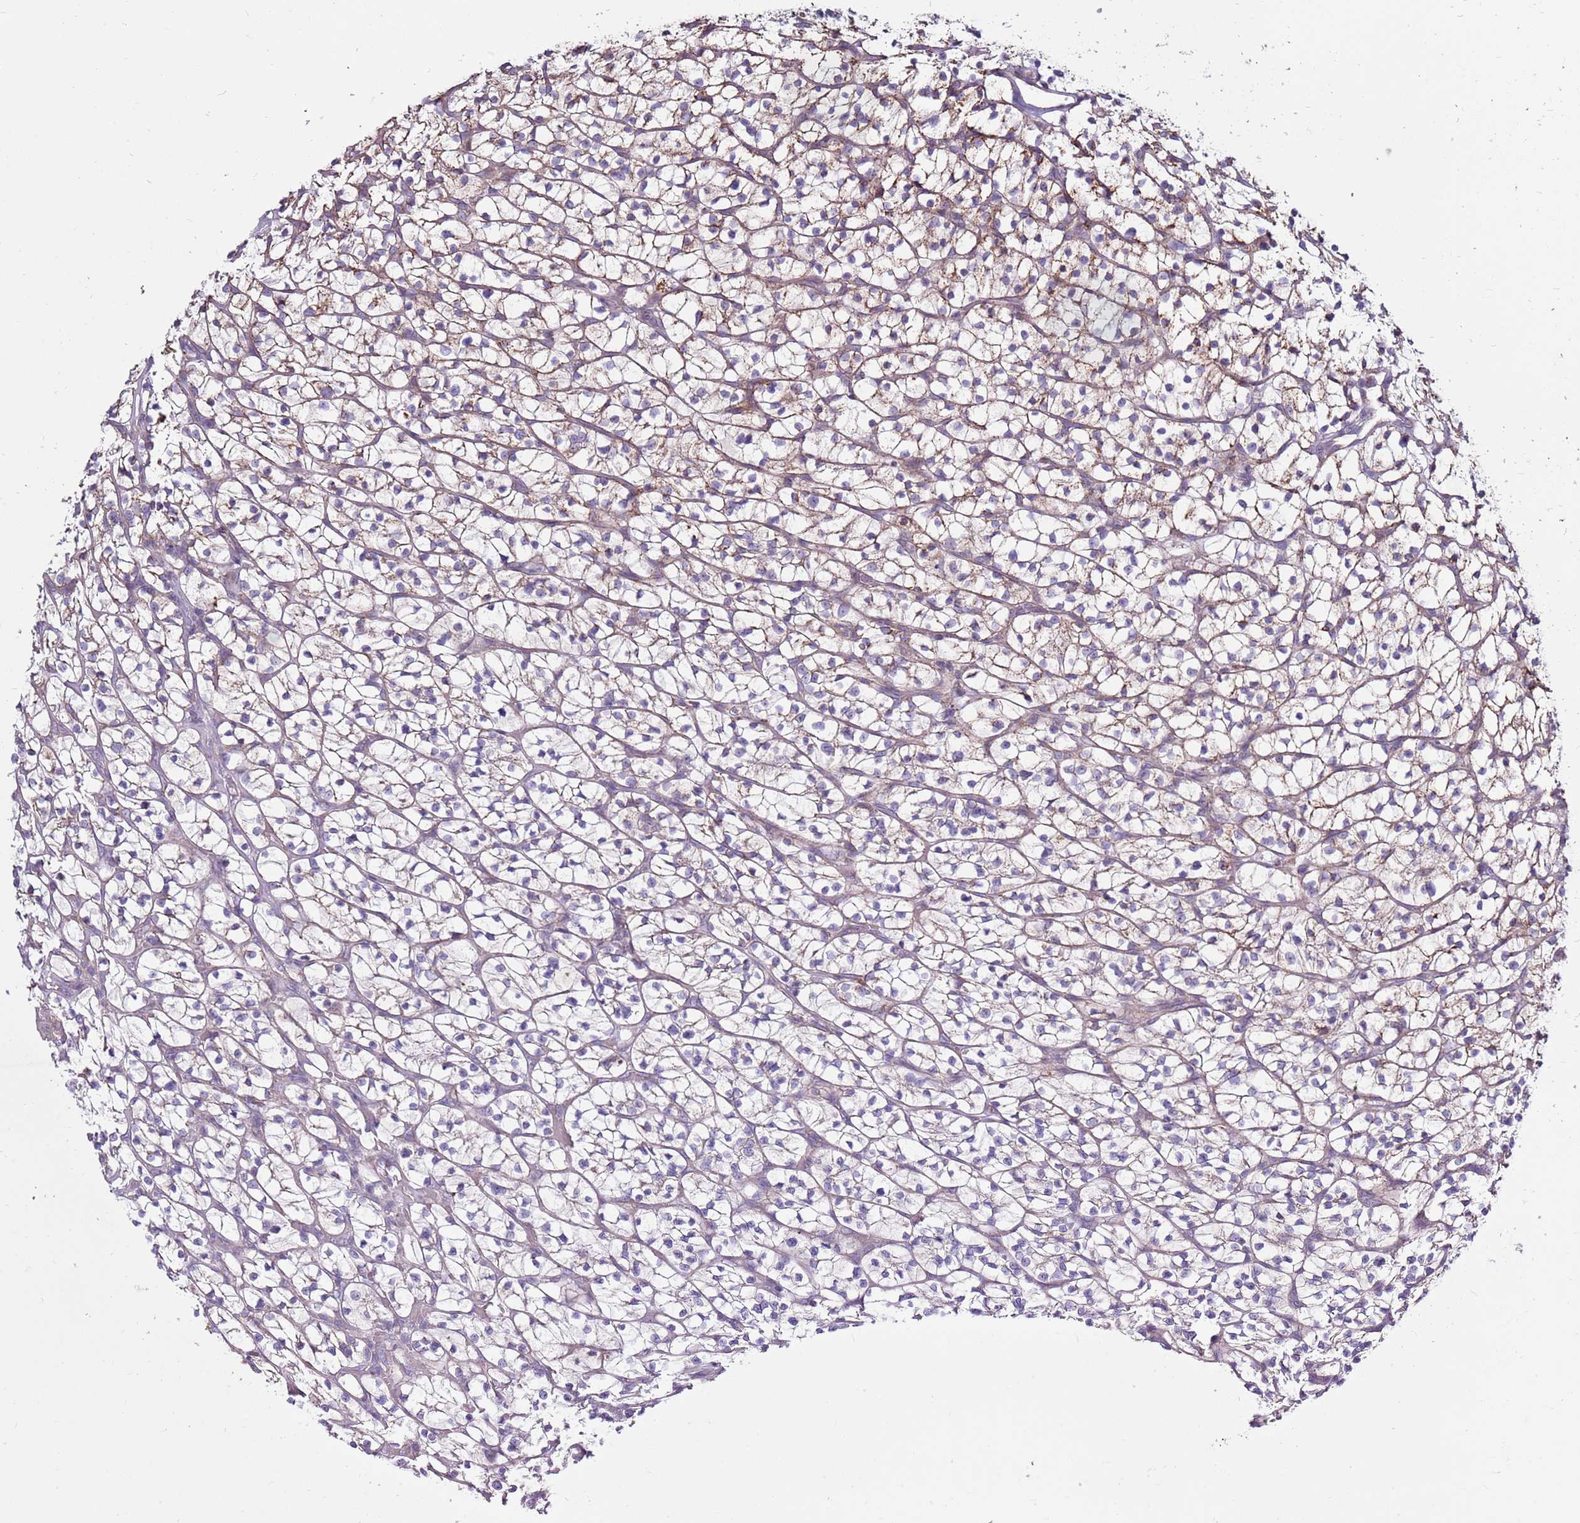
{"staining": {"intensity": "weak", "quantity": ">75%", "location": "cytoplasmic/membranous"}, "tissue": "renal cancer", "cell_type": "Tumor cells", "image_type": "cancer", "snomed": [{"axis": "morphology", "description": "Adenocarcinoma, NOS"}, {"axis": "topography", "description": "Kidney"}], "caption": "About >75% of tumor cells in renal cancer display weak cytoplasmic/membranous protein expression as visualized by brown immunohistochemical staining.", "gene": "SMG1", "patient": {"sex": "female", "age": 64}}